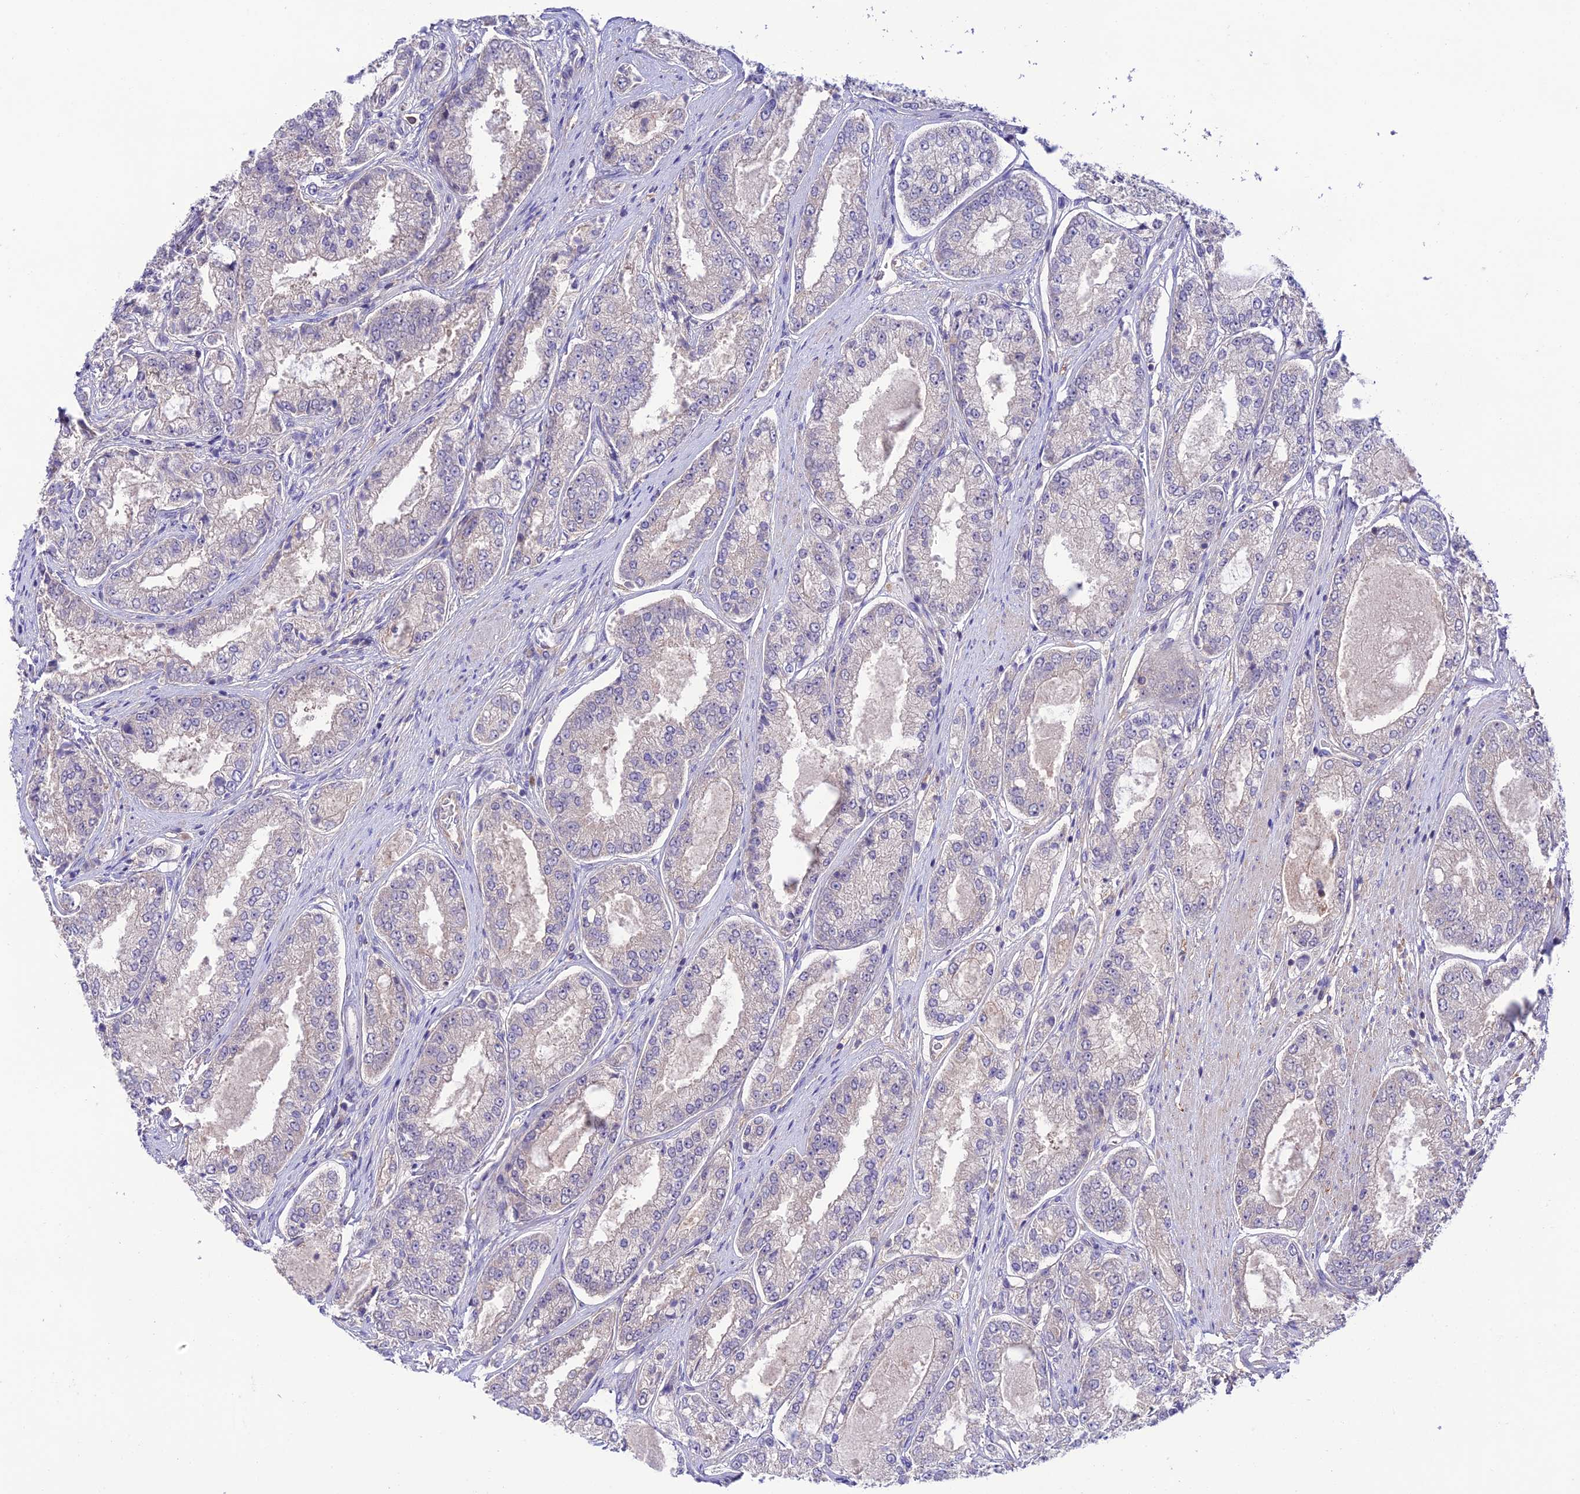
{"staining": {"intensity": "negative", "quantity": "none", "location": "none"}, "tissue": "prostate cancer", "cell_type": "Tumor cells", "image_type": "cancer", "snomed": [{"axis": "morphology", "description": "Adenocarcinoma, High grade"}, {"axis": "topography", "description": "Prostate"}], "caption": "Protein analysis of prostate cancer reveals no significant positivity in tumor cells.", "gene": "BRME1", "patient": {"sex": "male", "age": 71}}